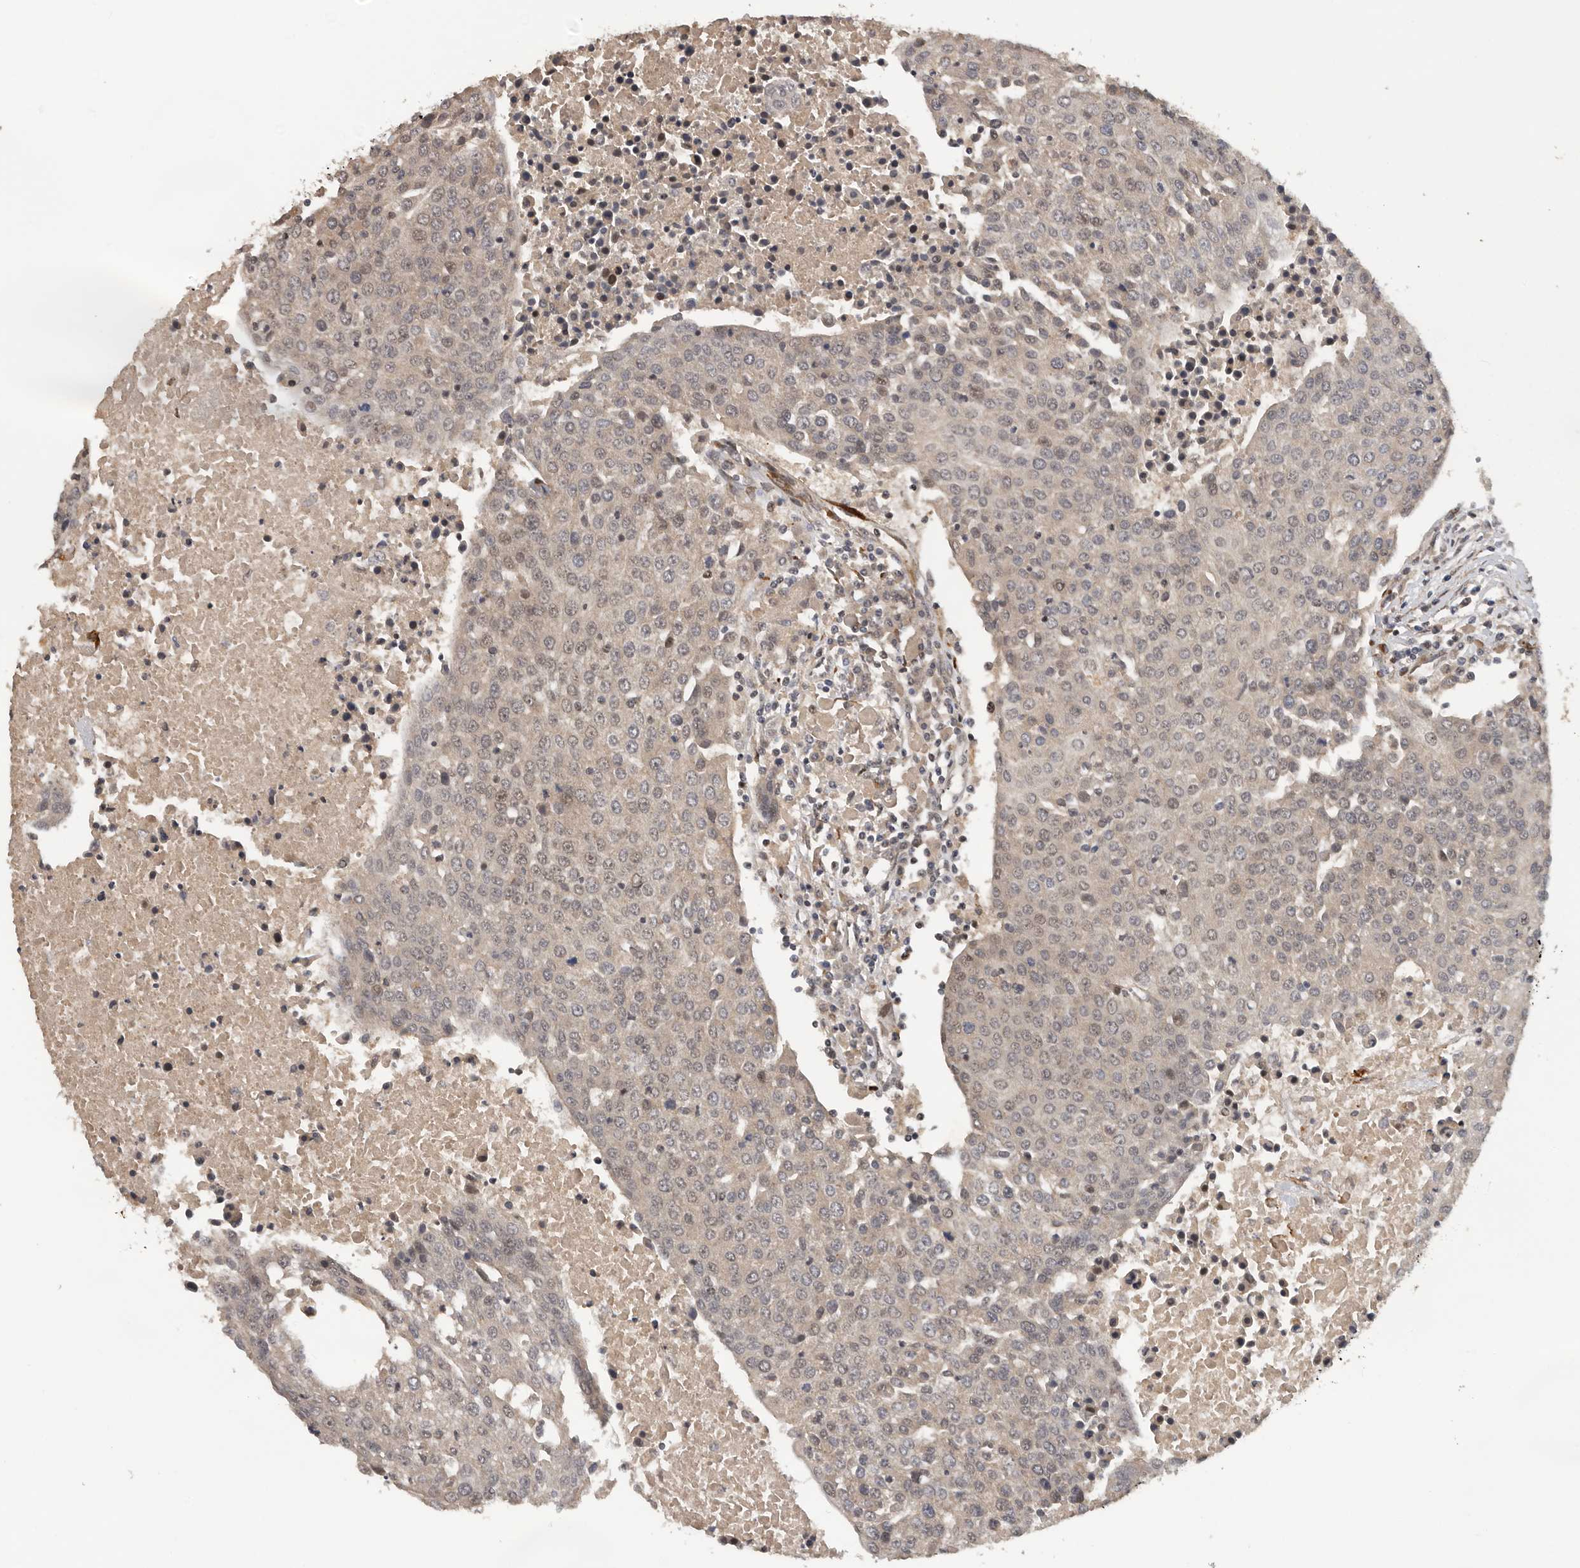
{"staining": {"intensity": "weak", "quantity": "<25%", "location": "nuclear"}, "tissue": "urothelial cancer", "cell_type": "Tumor cells", "image_type": "cancer", "snomed": [{"axis": "morphology", "description": "Urothelial carcinoma, High grade"}, {"axis": "topography", "description": "Urinary bladder"}], "caption": "This is an immunohistochemistry histopathology image of human urothelial cancer. There is no staining in tumor cells.", "gene": "HENMT1", "patient": {"sex": "female", "age": 85}}